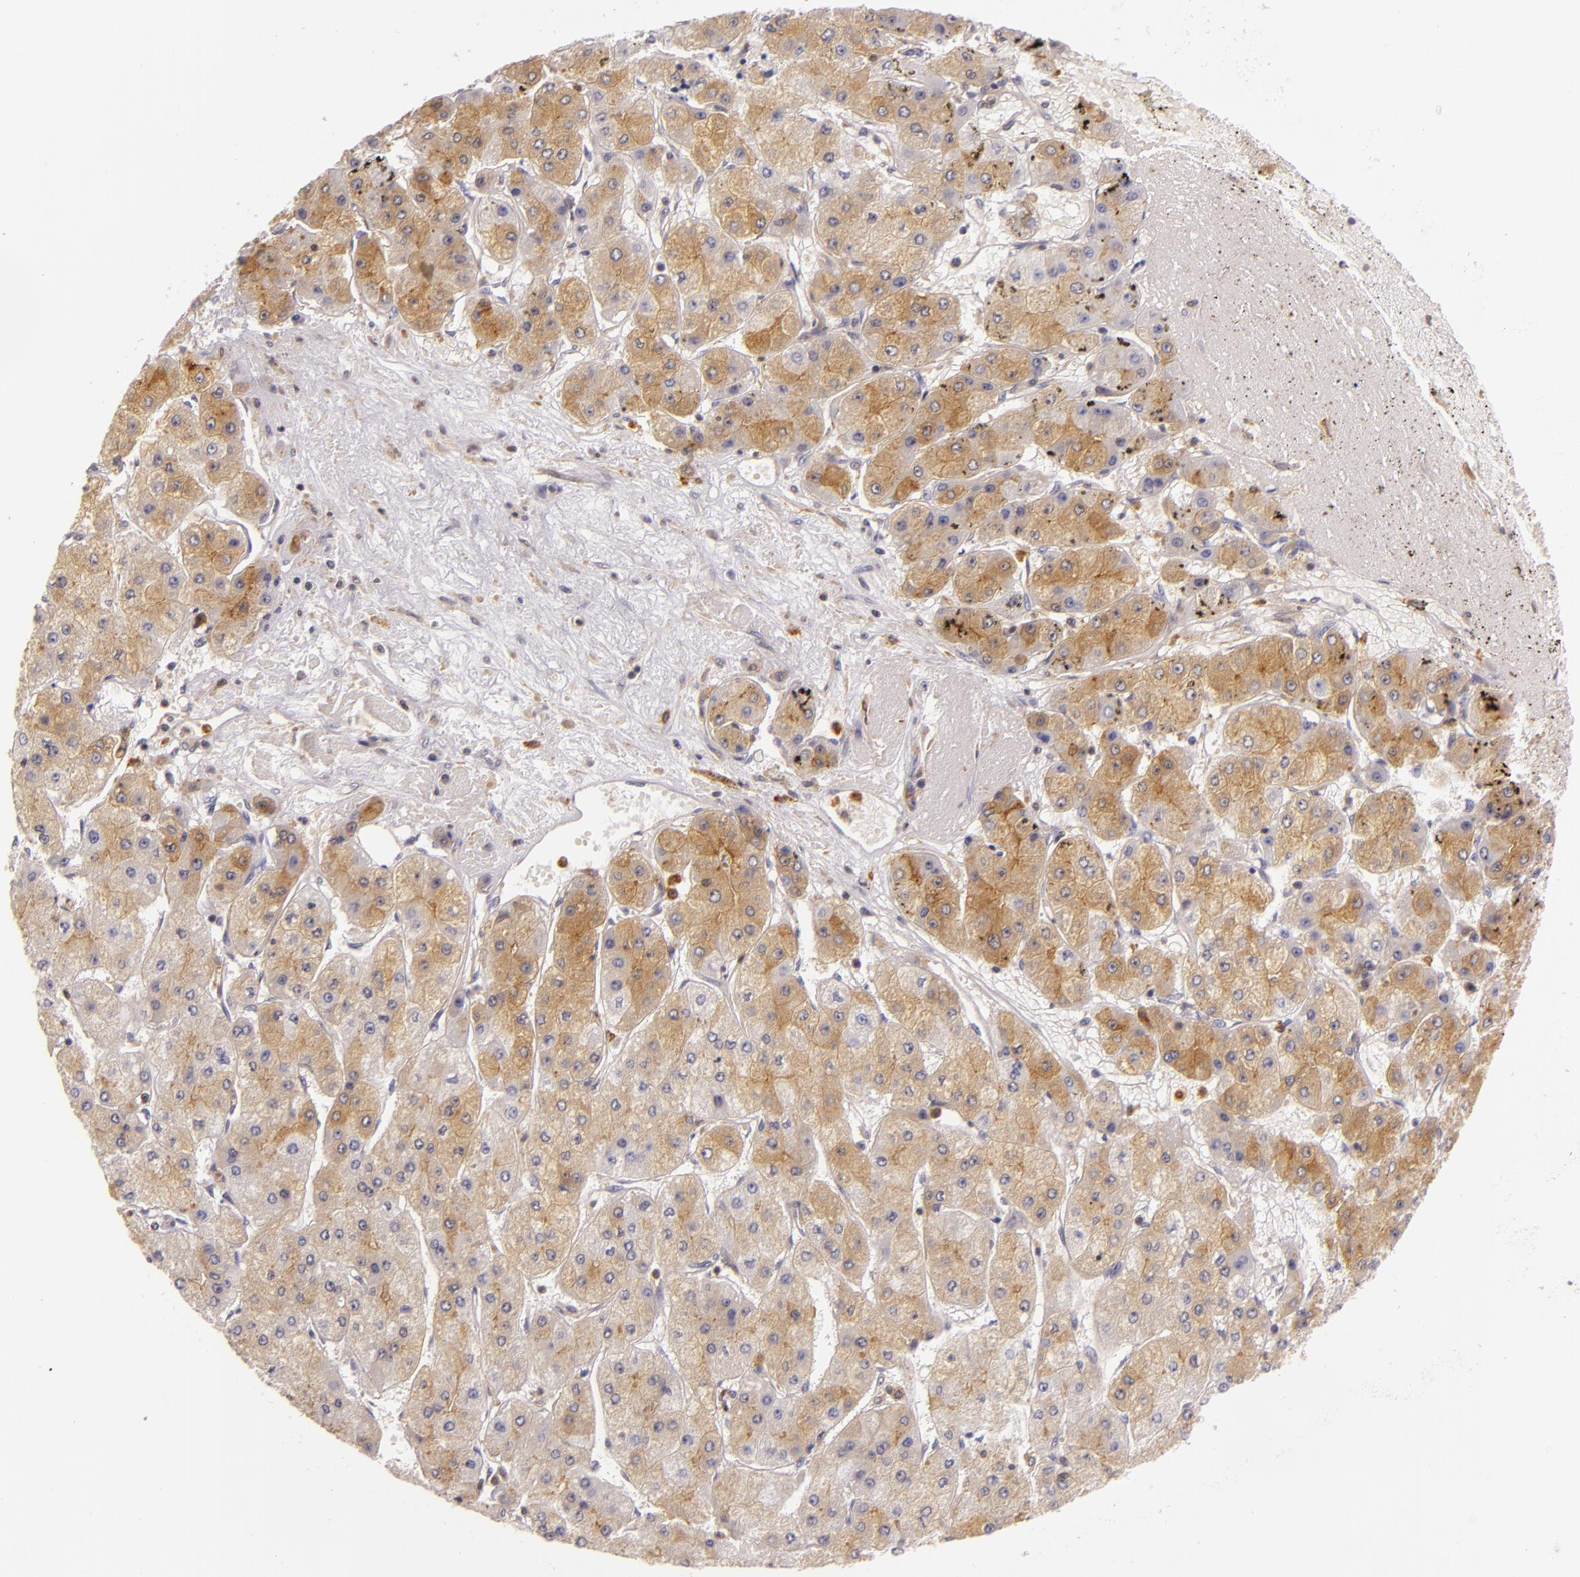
{"staining": {"intensity": "moderate", "quantity": ">75%", "location": "cytoplasmic/membranous"}, "tissue": "liver cancer", "cell_type": "Tumor cells", "image_type": "cancer", "snomed": [{"axis": "morphology", "description": "Carcinoma, Hepatocellular, NOS"}, {"axis": "topography", "description": "Liver"}], "caption": "There is medium levels of moderate cytoplasmic/membranous positivity in tumor cells of liver hepatocellular carcinoma, as demonstrated by immunohistochemical staining (brown color).", "gene": "TOM1", "patient": {"sex": "female", "age": 52}}